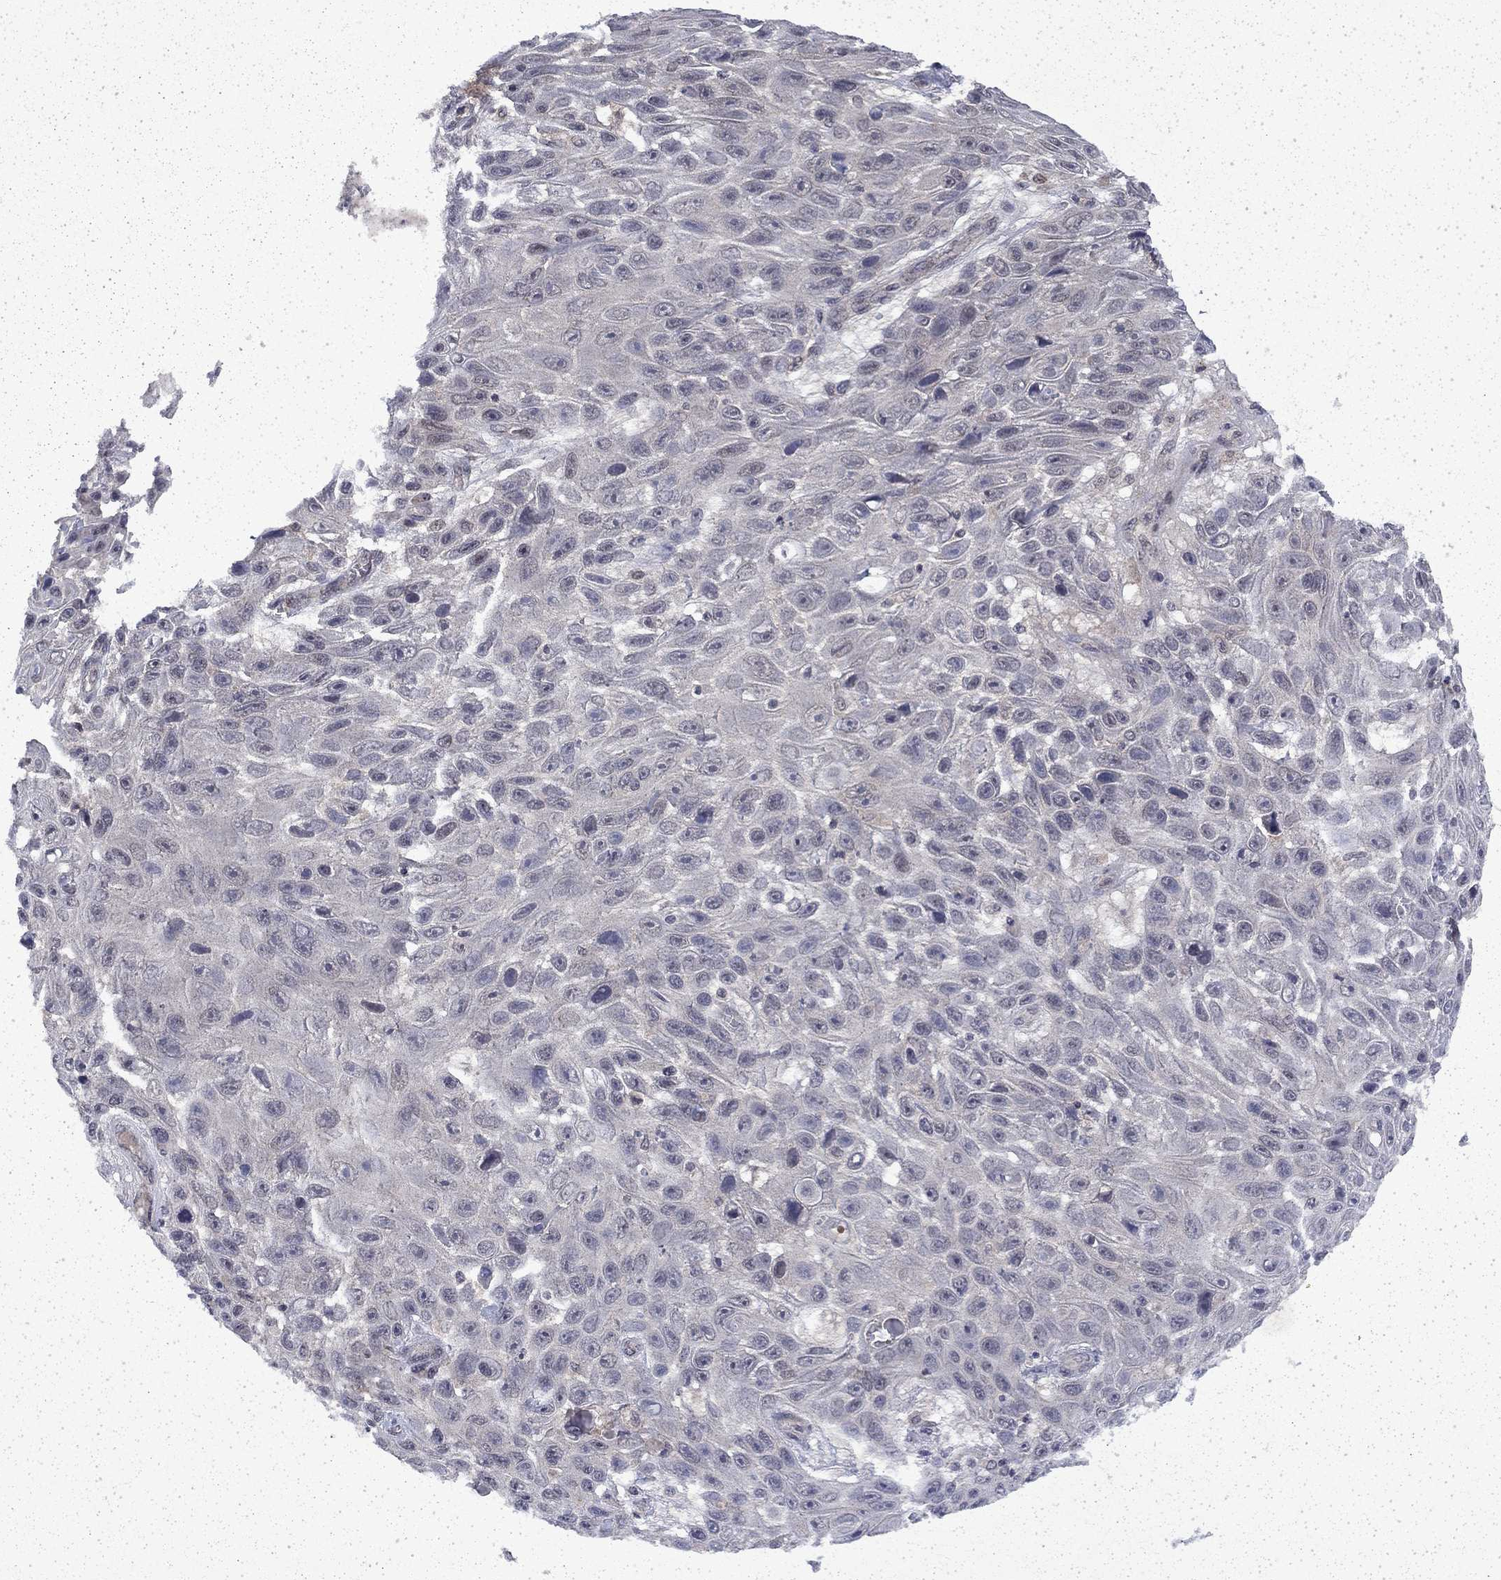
{"staining": {"intensity": "negative", "quantity": "none", "location": "none"}, "tissue": "skin cancer", "cell_type": "Tumor cells", "image_type": "cancer", "snomed": [{"axis": "morphology", "description": "Squamous cell carcinoma, NOS"}, {"axis": "topography", "description": "Skin"}], "caption": "Skin cancer was stained to show a protein in brown. There is no significant staining in tumor cells.", "gene": "CHAT", "patient": {"sex": "male", "age": 82}}